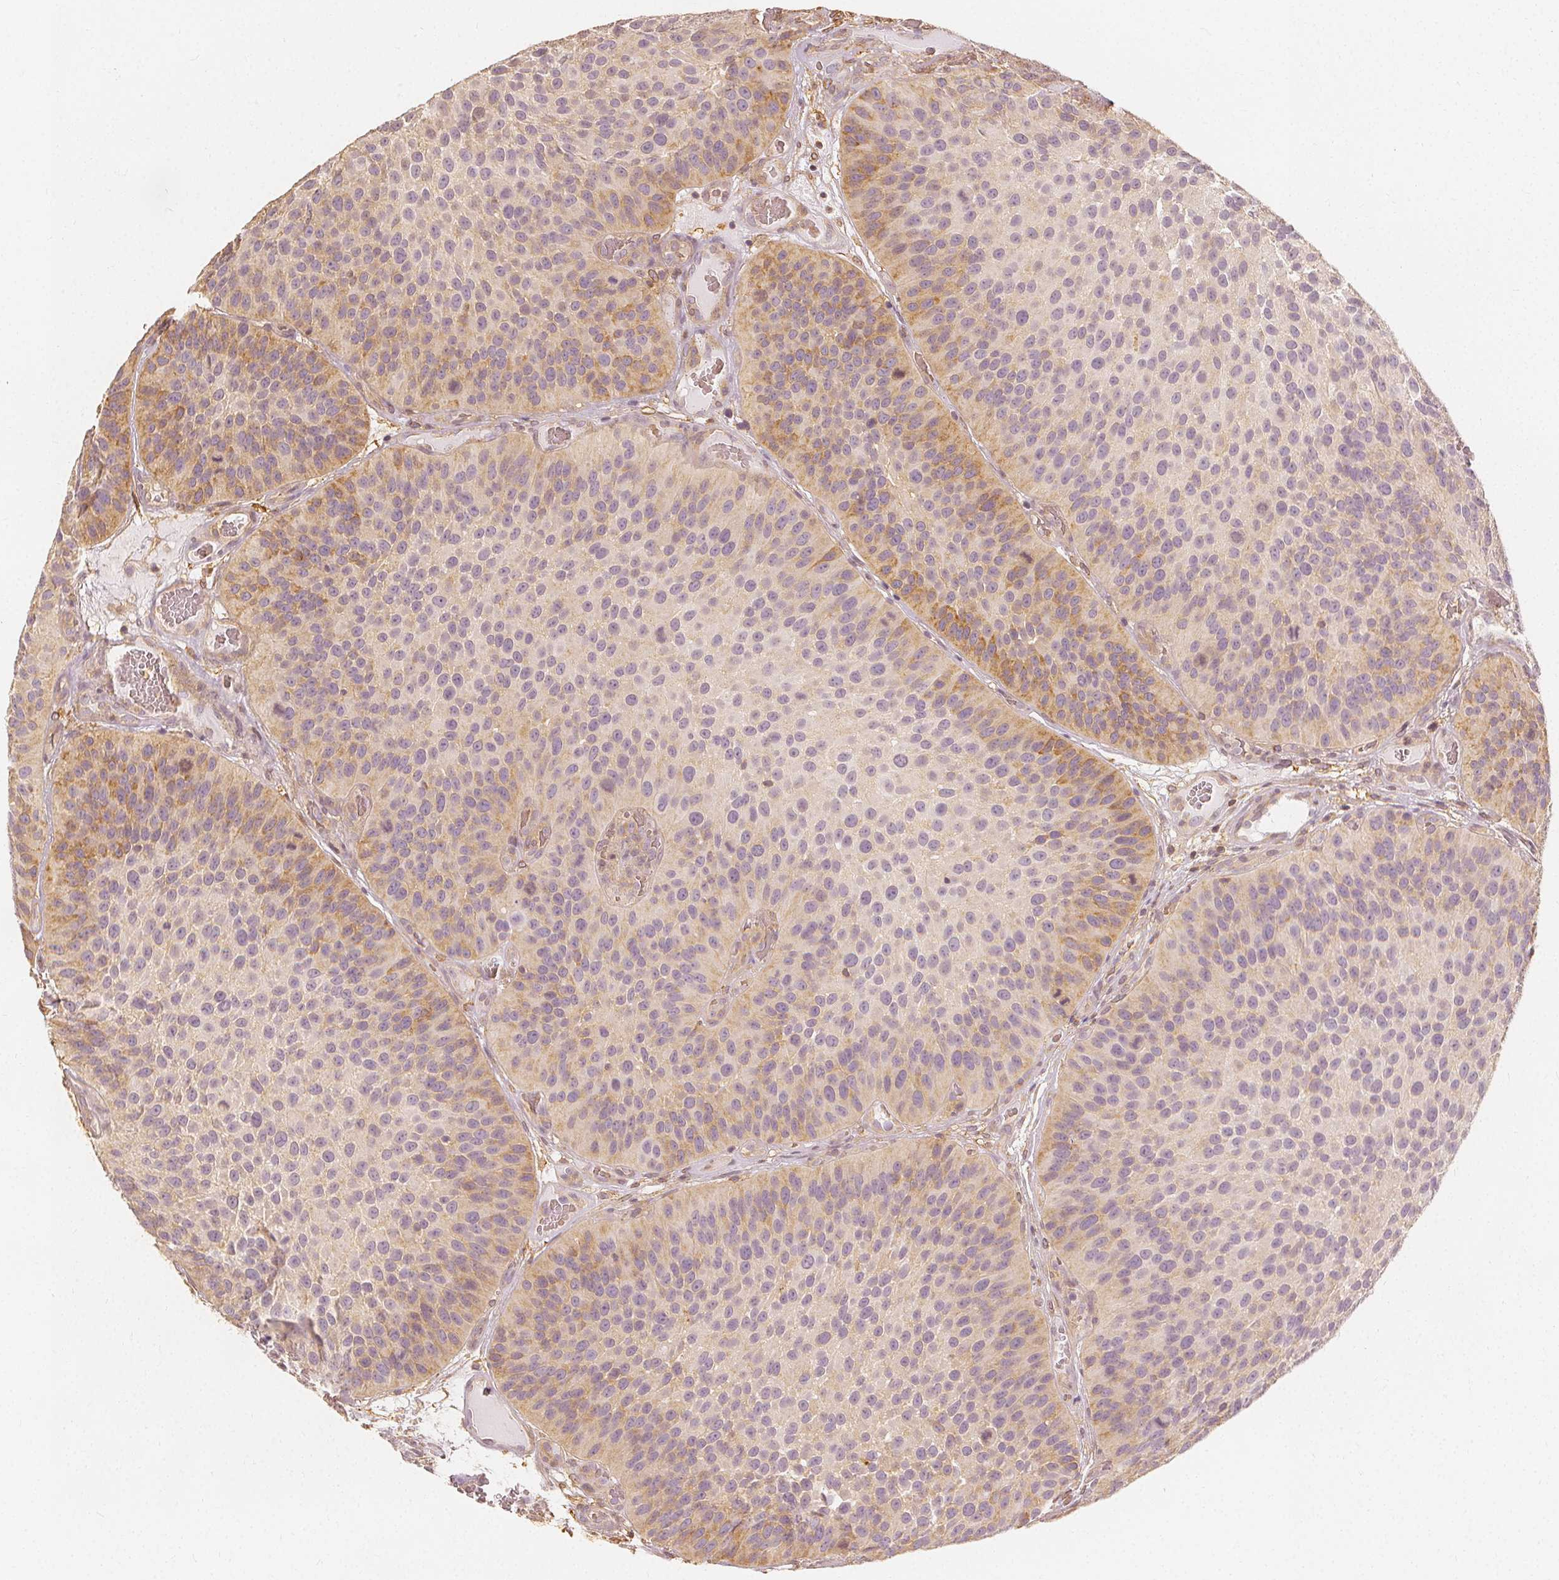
{"staining": {"intensity": "weak", "quantity": "<25%", "location": "cytoplasmic/membranous"}, "tissue": "urothelial cancer", "cell_type": "Tumor cells", "image_type": "cancer", "snomed": [{"axis": "morphology", "description": "Urothelial carcinoma, Low grade"}, {"axis": "topography", "description": "Urinary bladder"}], "caption": "Tumor cells show no significant protein expression in urothelial carcinoma (low-grade).", "gene": "ARHGAP26", "patient": {"sex": "male", "age": 76}}